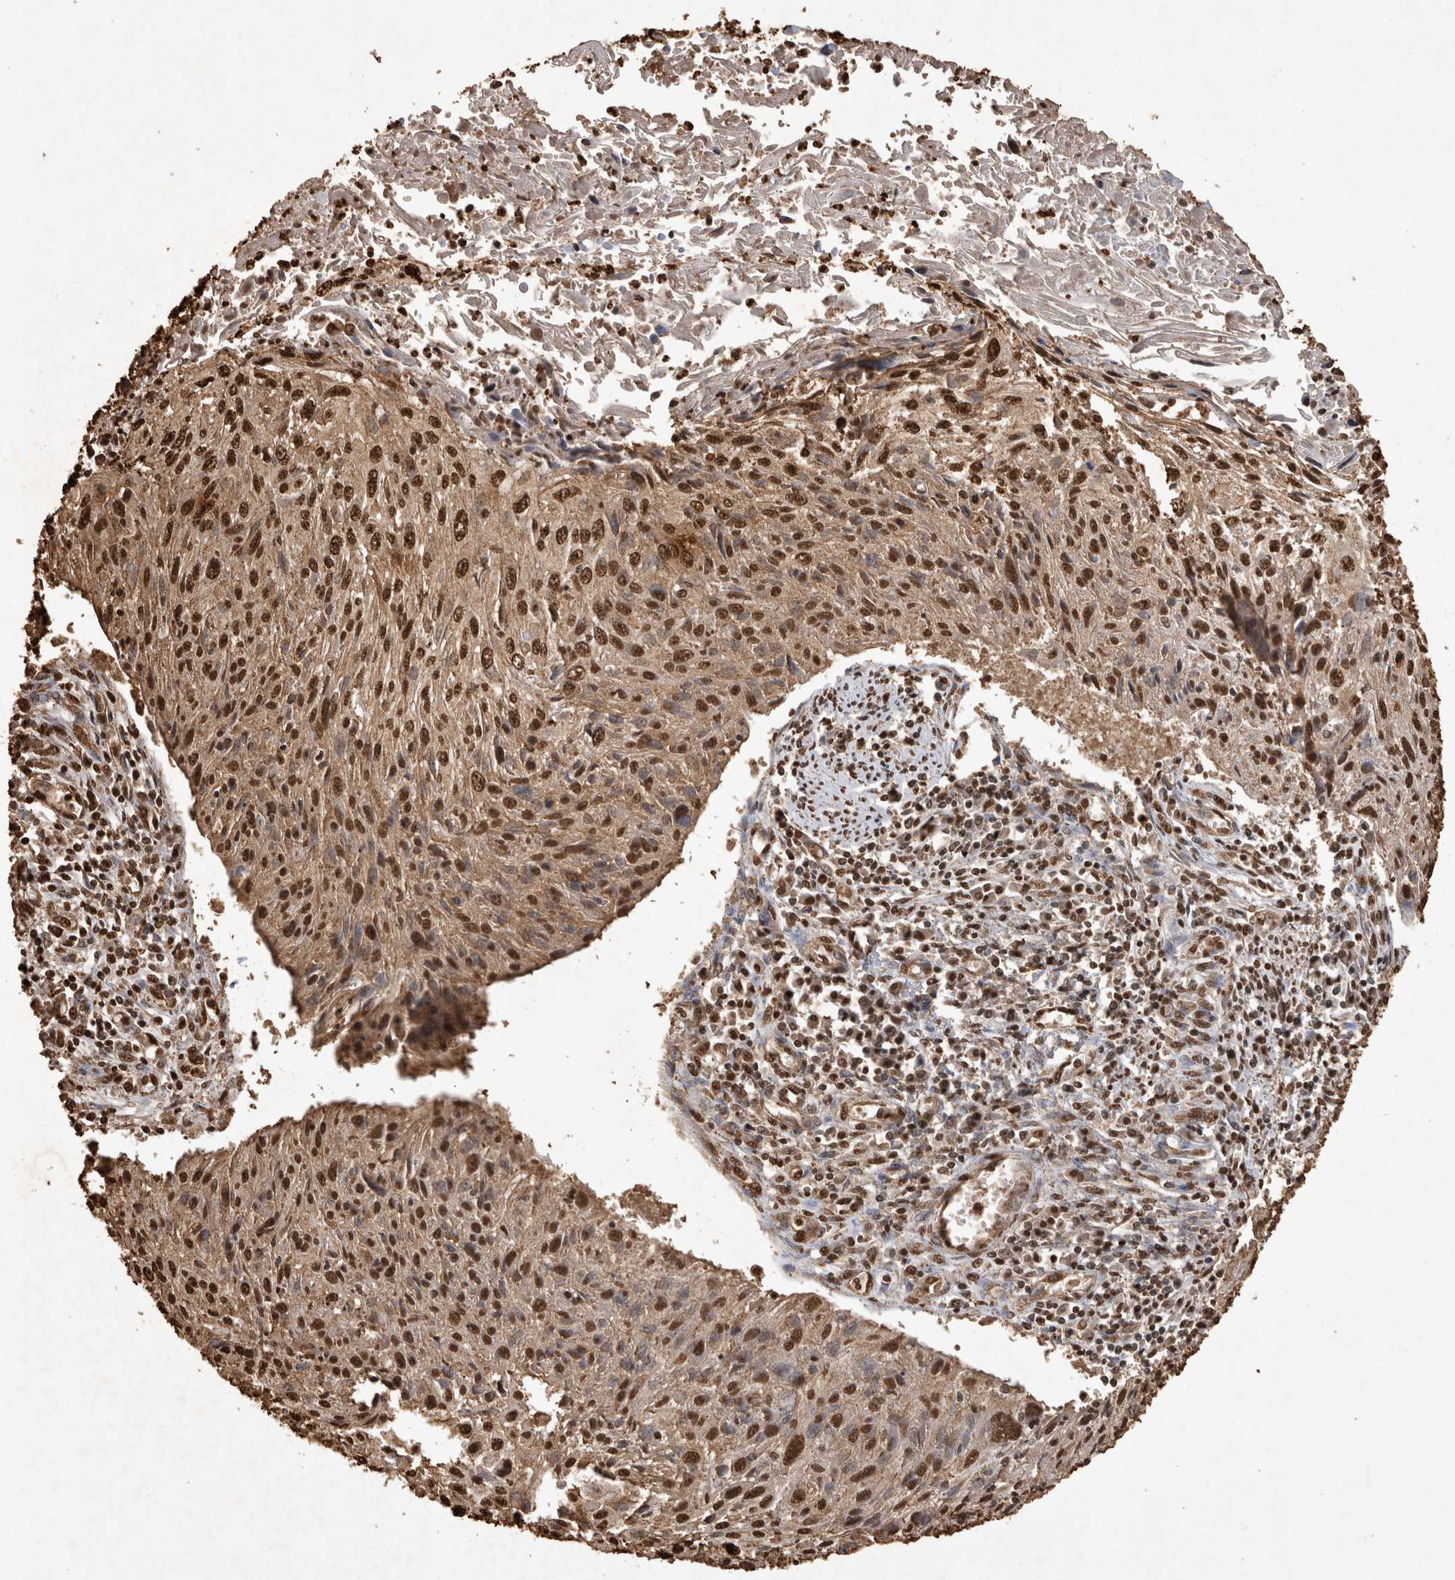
{"staining": {"intensity": "strong", "quantity": ">75%", "location": "cytoplasmic/membranous,nuclear"}, "tissue": "cervical cancer", "cell_type": "Tumor cells", "image_type": "cancer", "snomed": [{"axis": "morphology", "description": "Squamous cell carcinoma, NOS"}, {"axis": "topography", "description": "Cervix"}], "caption": "The immunohistochemical stain labels strong cytoplasmic/membranous and nuclear positivity in tumor cells of squamous cell carcinoma (cervical) tissue.", "gene": "OAS2", "patient": {"sex": "female", "age": 51}}